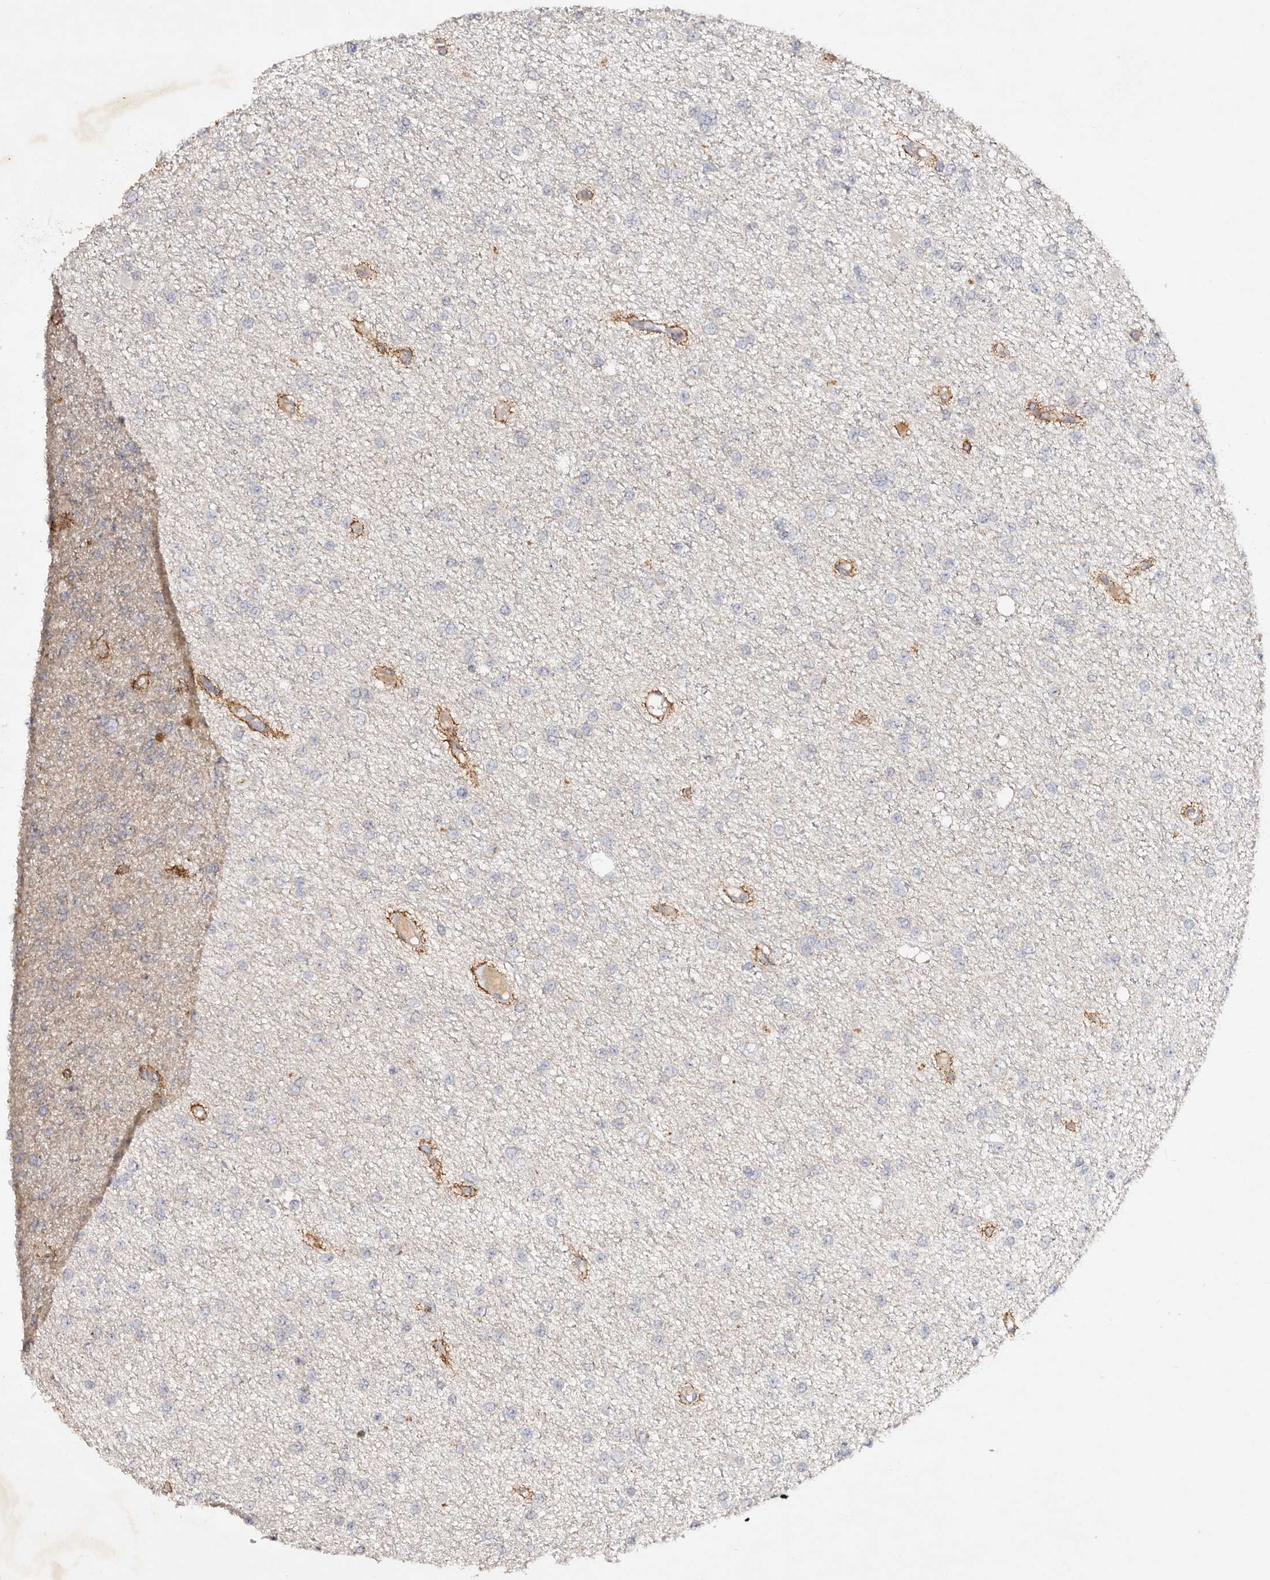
{"staining": {"intensity": "negative", "quantity": "none", "location": "none"}, "tissue": "glioma", "cell_type": "Tumor cells", "image_type": "cancer", "snomed": [{"axis": "morphology", "description": "Glioma, malignant, Low grade"}, {"axis": "topography", "description": "Brain"}], "caption": "Protein analysis of malignant glioma (low-grade) reveals no significant positivity in tumor cells.", "gene": "SERPINH1", "patient": {"sex": "female", "age": 22}}